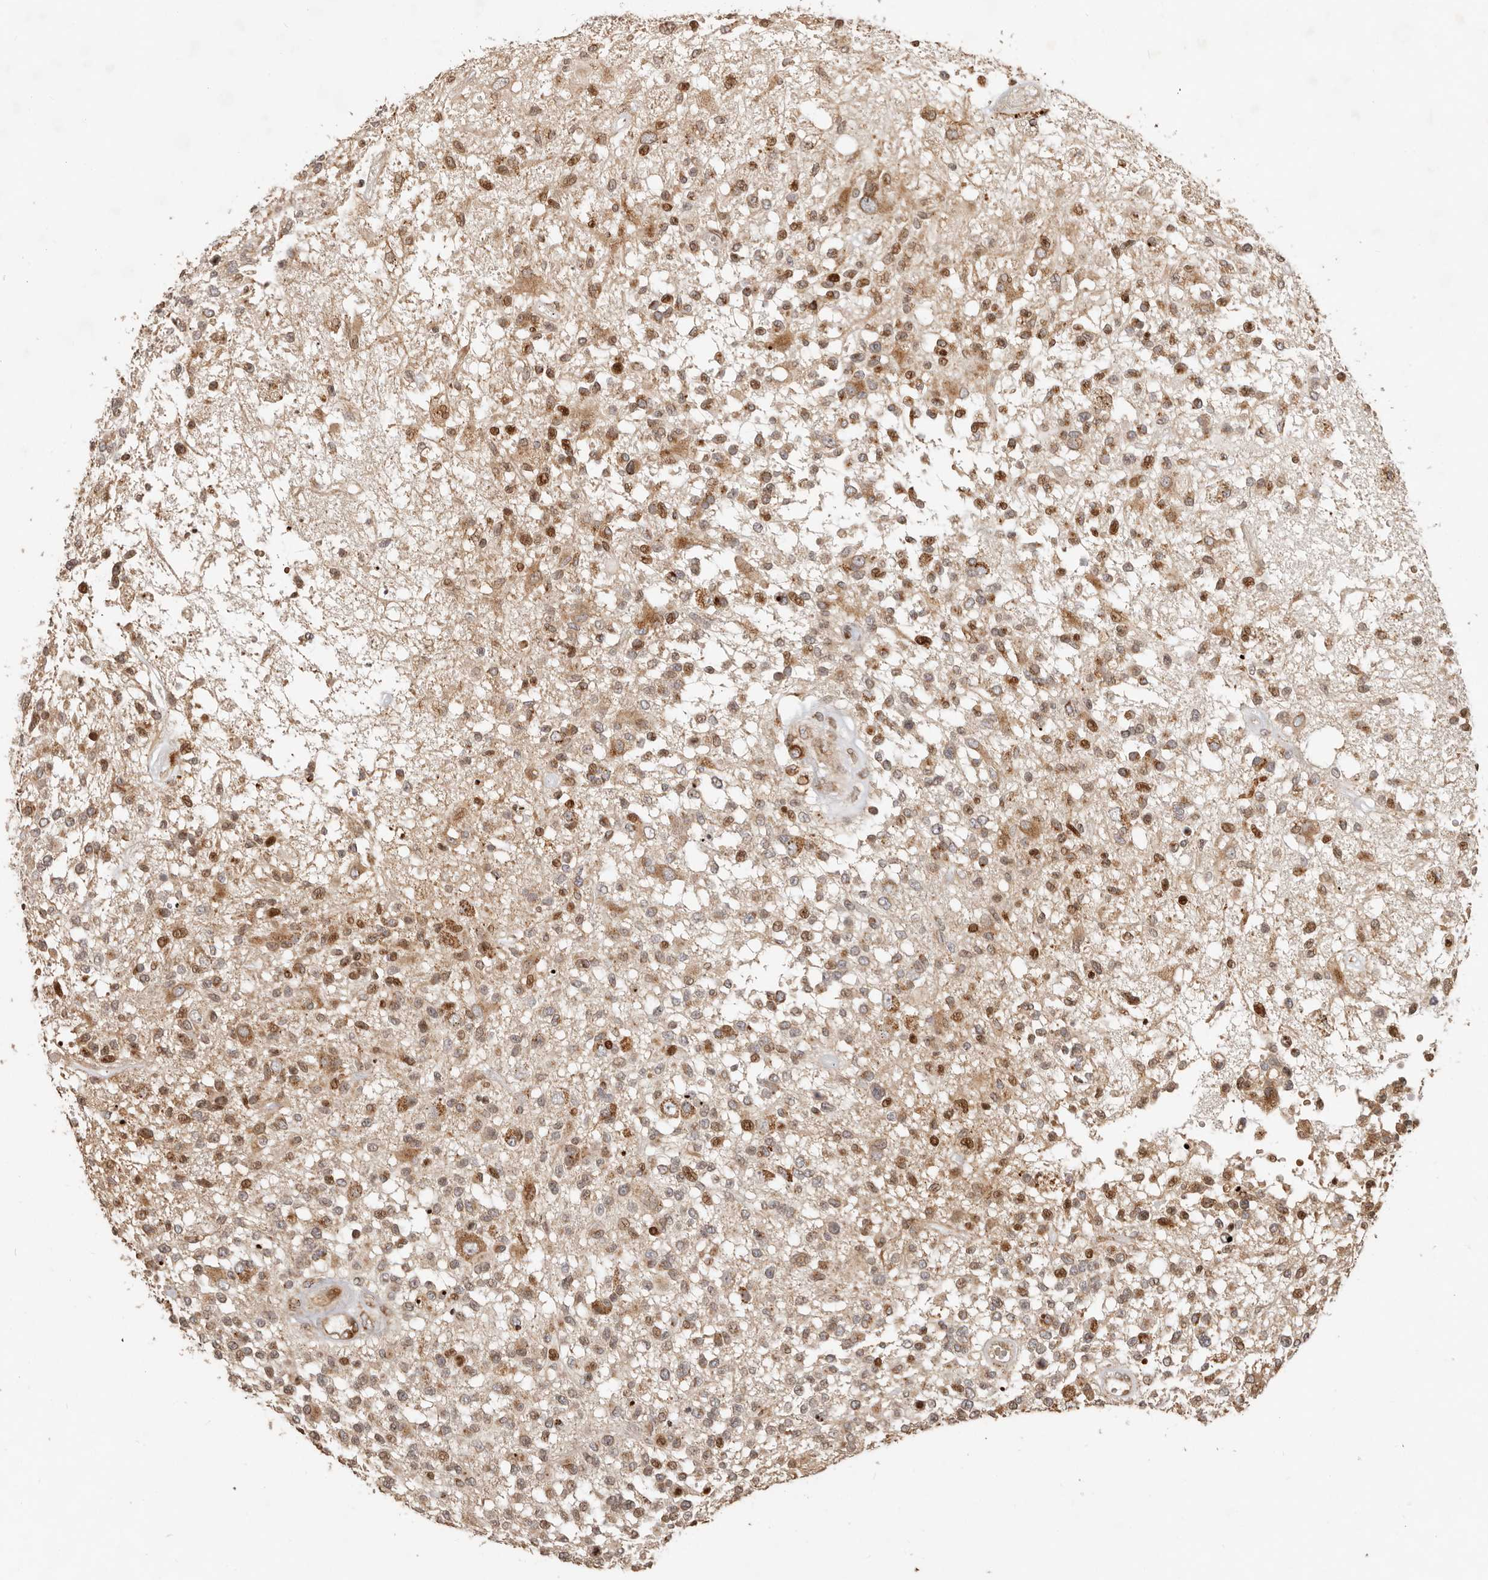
{"staining": {"intensity": "moderate", "quantity": "25%-75%", "location": "cytoplasmic/membranous,nuclear"}, "tissue": "glioma", "cell_type": "Tumor cells", "image_type": "cancer", "snomed": [{"axis": "morphology", "description": "Glioma, malignant, High grade"}, {"axis": "morphology", "description": "Glioblastoma, NOS"}, {"axis": "topography", "description": "Brain"}], "caption": "Human glioma stained with a brown dye exhibits moderate cytoplasmic/membranous and nuclear positive staining in about 25%-75% of tumor cells.", "gene": "TRIM4", "patient": {"sex": "male", "age": 60}}